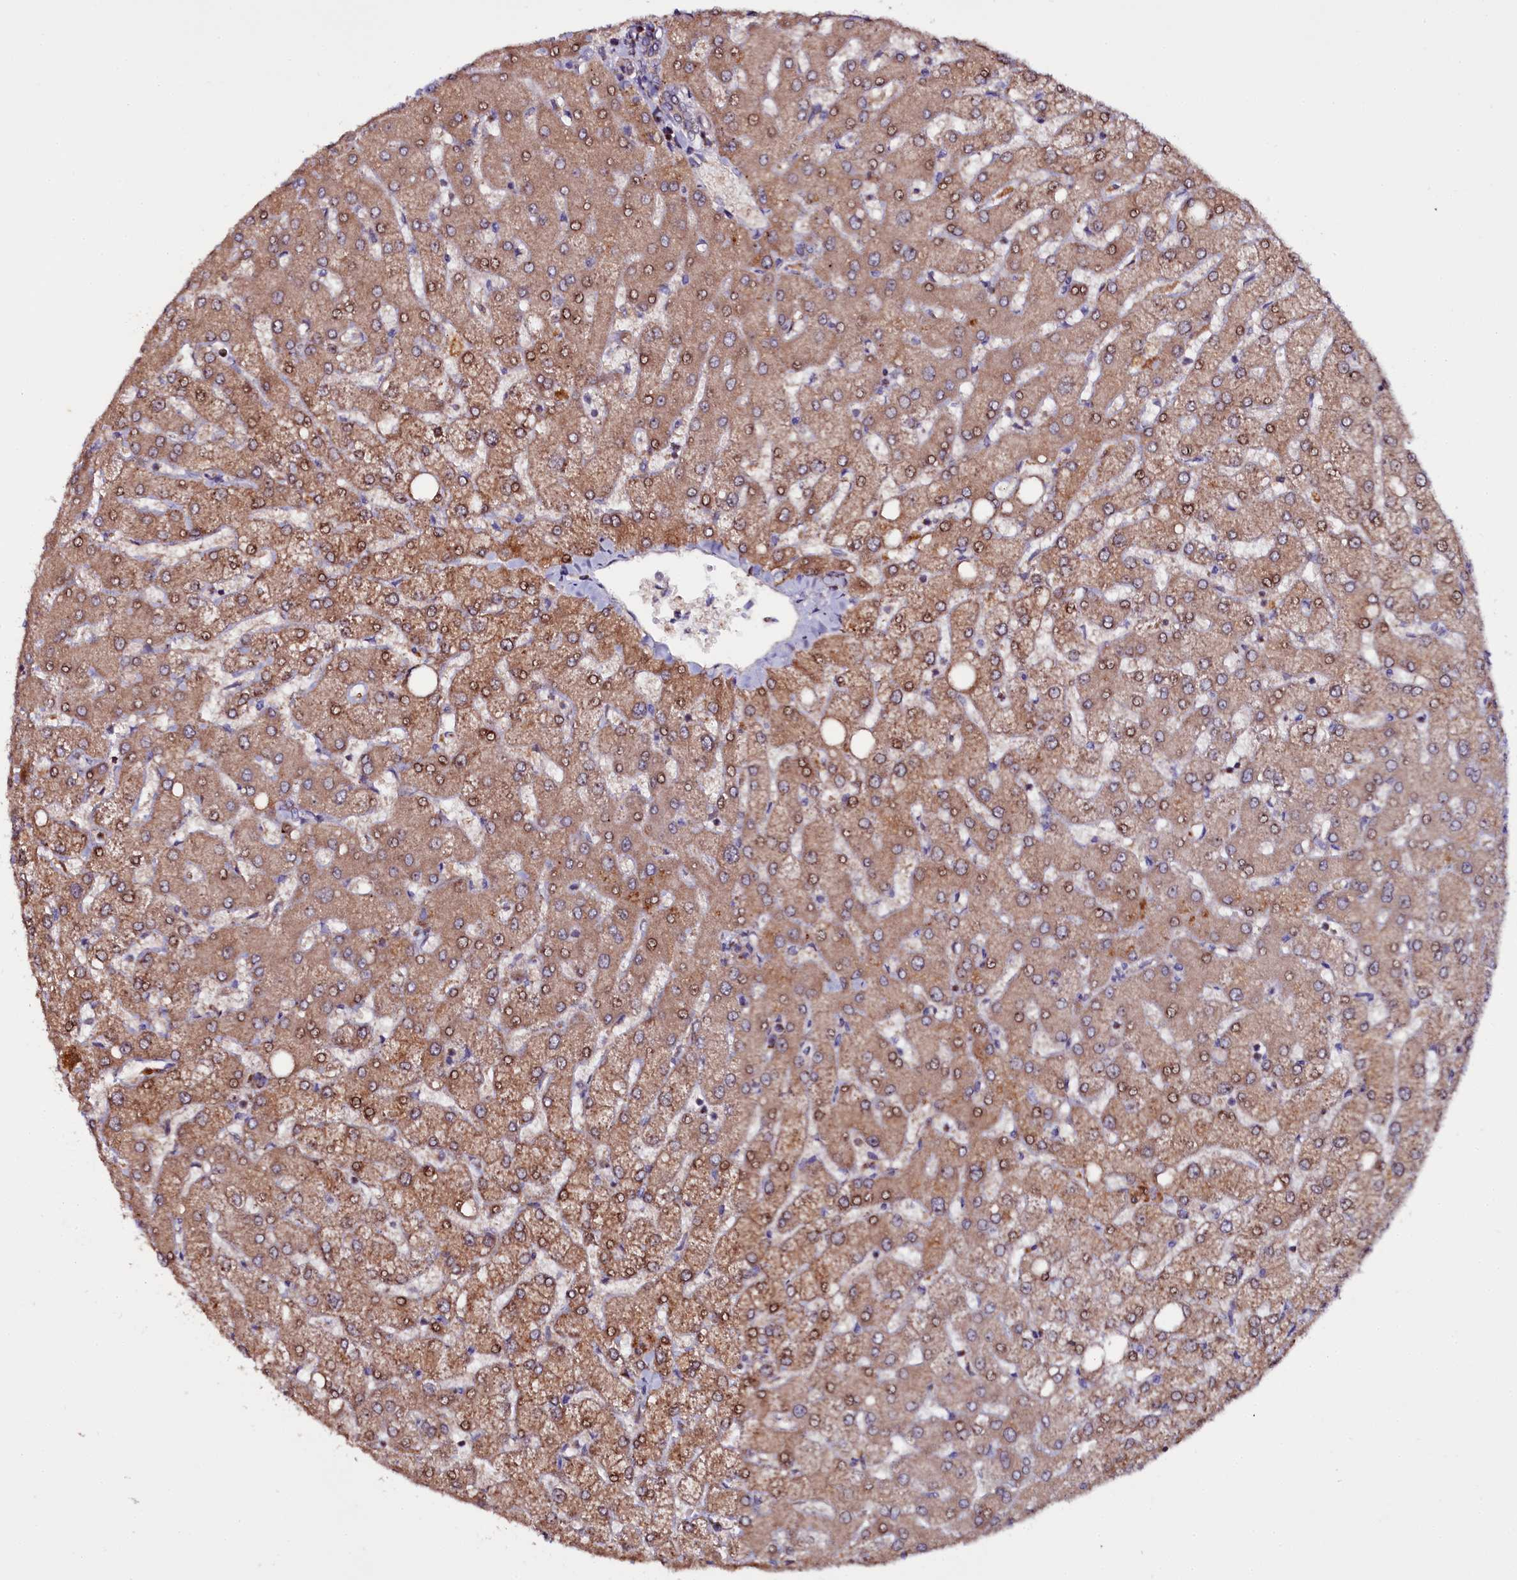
{"staining": {"intensity": "negative", "quantity": "none", "location": "none"}, "tissue": "liver", "cell_type": "Cholangiocytes", "image_type": "normal", "snomed": [{"axis": "morphology", "description": "Normal tissue, NOS"}, {"axis": "topography", "description": "Liver"}], "caption": "The IHC image has no significant positivity in cholangiocytes of liver.", "gene": "NAA80", "patient": {"sex": "female", "age": 54}}